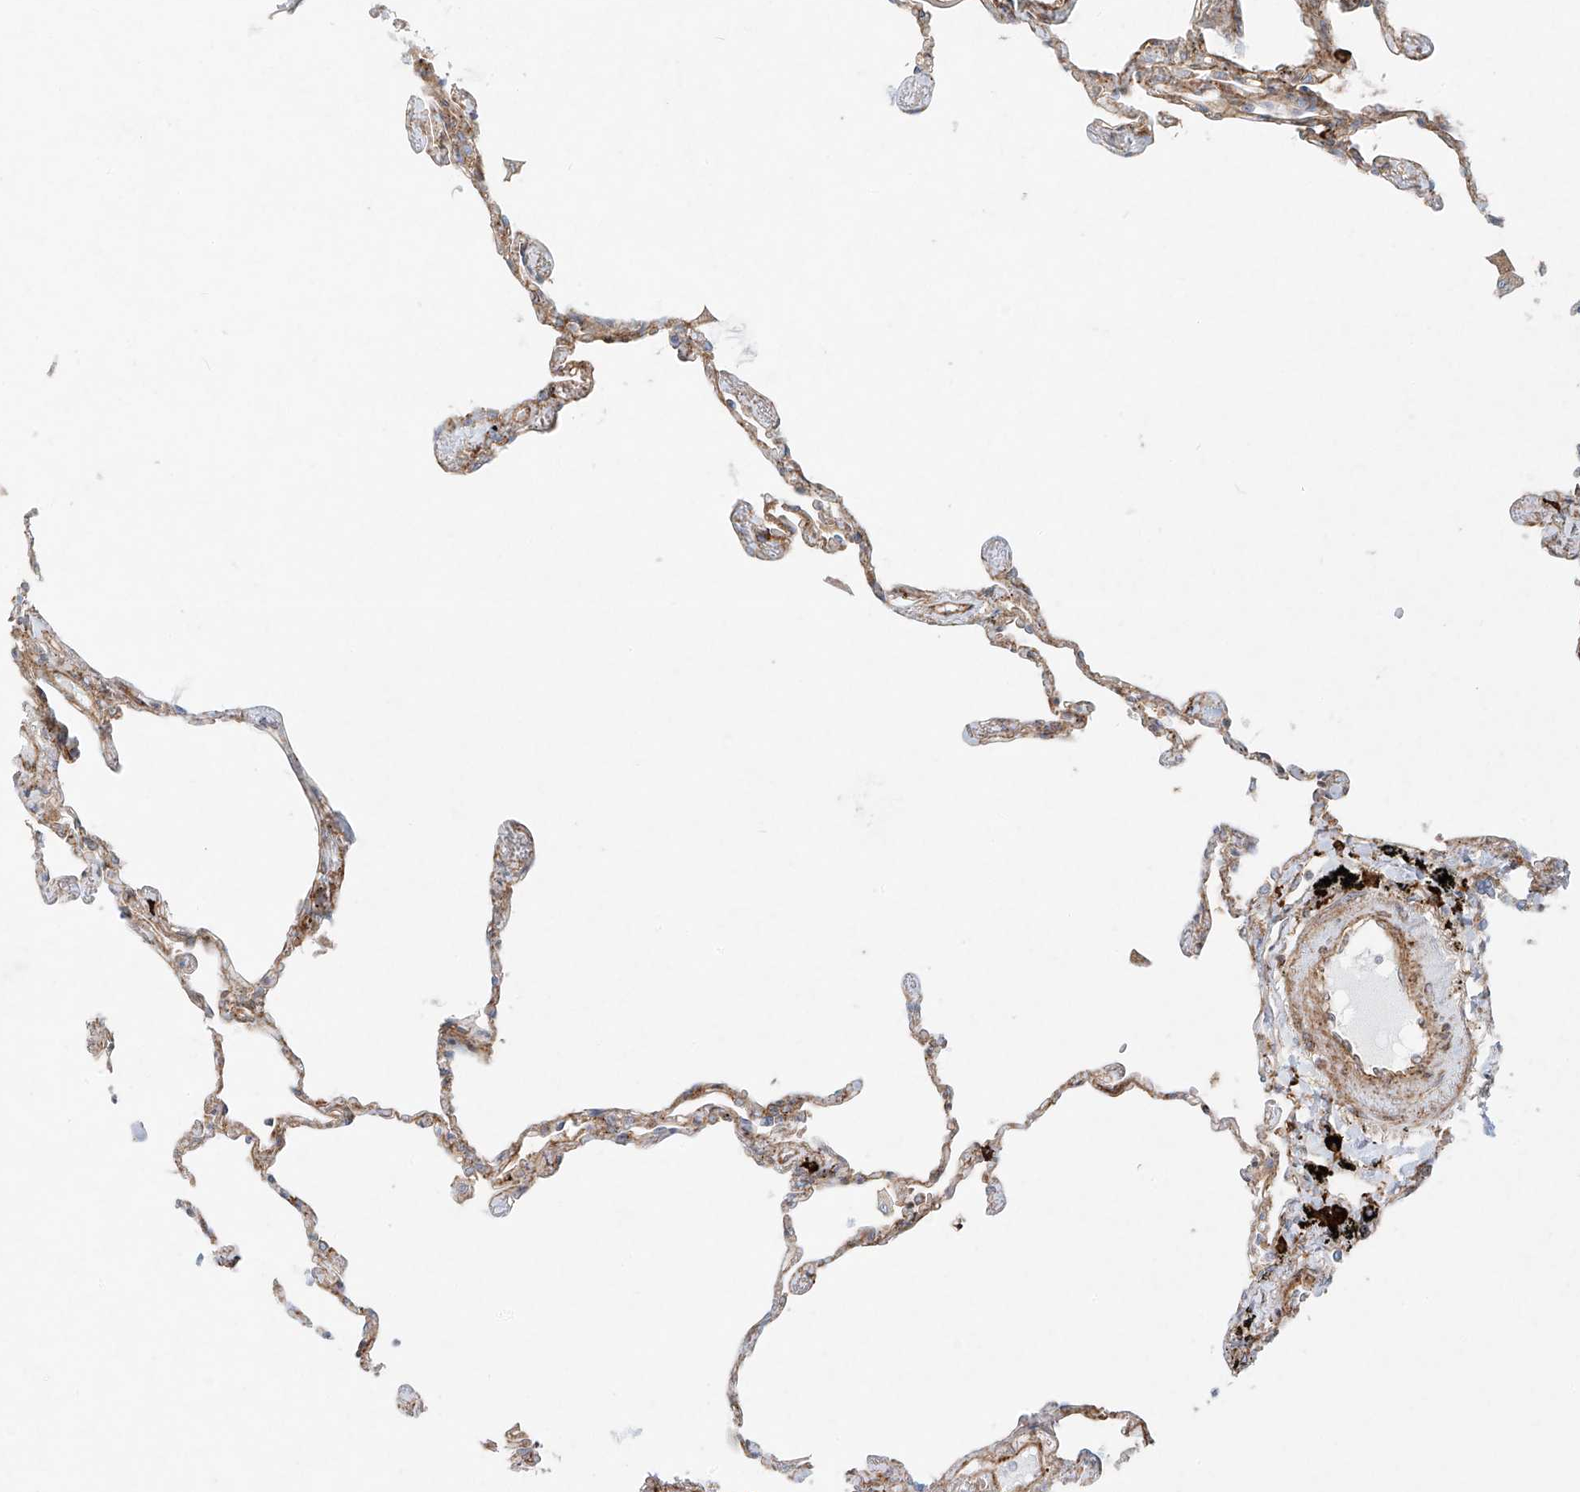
{"staining": {"intensity": "moderate", "quantity": ">75%", "location": "cytoplasmic/membranous"}, "tissue": "lung", "cell_type": "Alveolar cells", "image_type": "normal", "snomed": [{"axis": "morphology", "description": "Normal tissue, NOS"}, {"axis": "topography", "description": "Lung"}], "caption": "Protein analysis of benign lung demonstrates moderate cytoplasmic/membranous expression in approximately >75% of alveolar cells. The staining was performed using DAB (3,3'-diaminobenzidine), with brown indicating positive protein expression. Nuclei are stained blue with hematoxylin.", "gene": "EIPR1", "patient": {"sex": "female", "age": 67}}